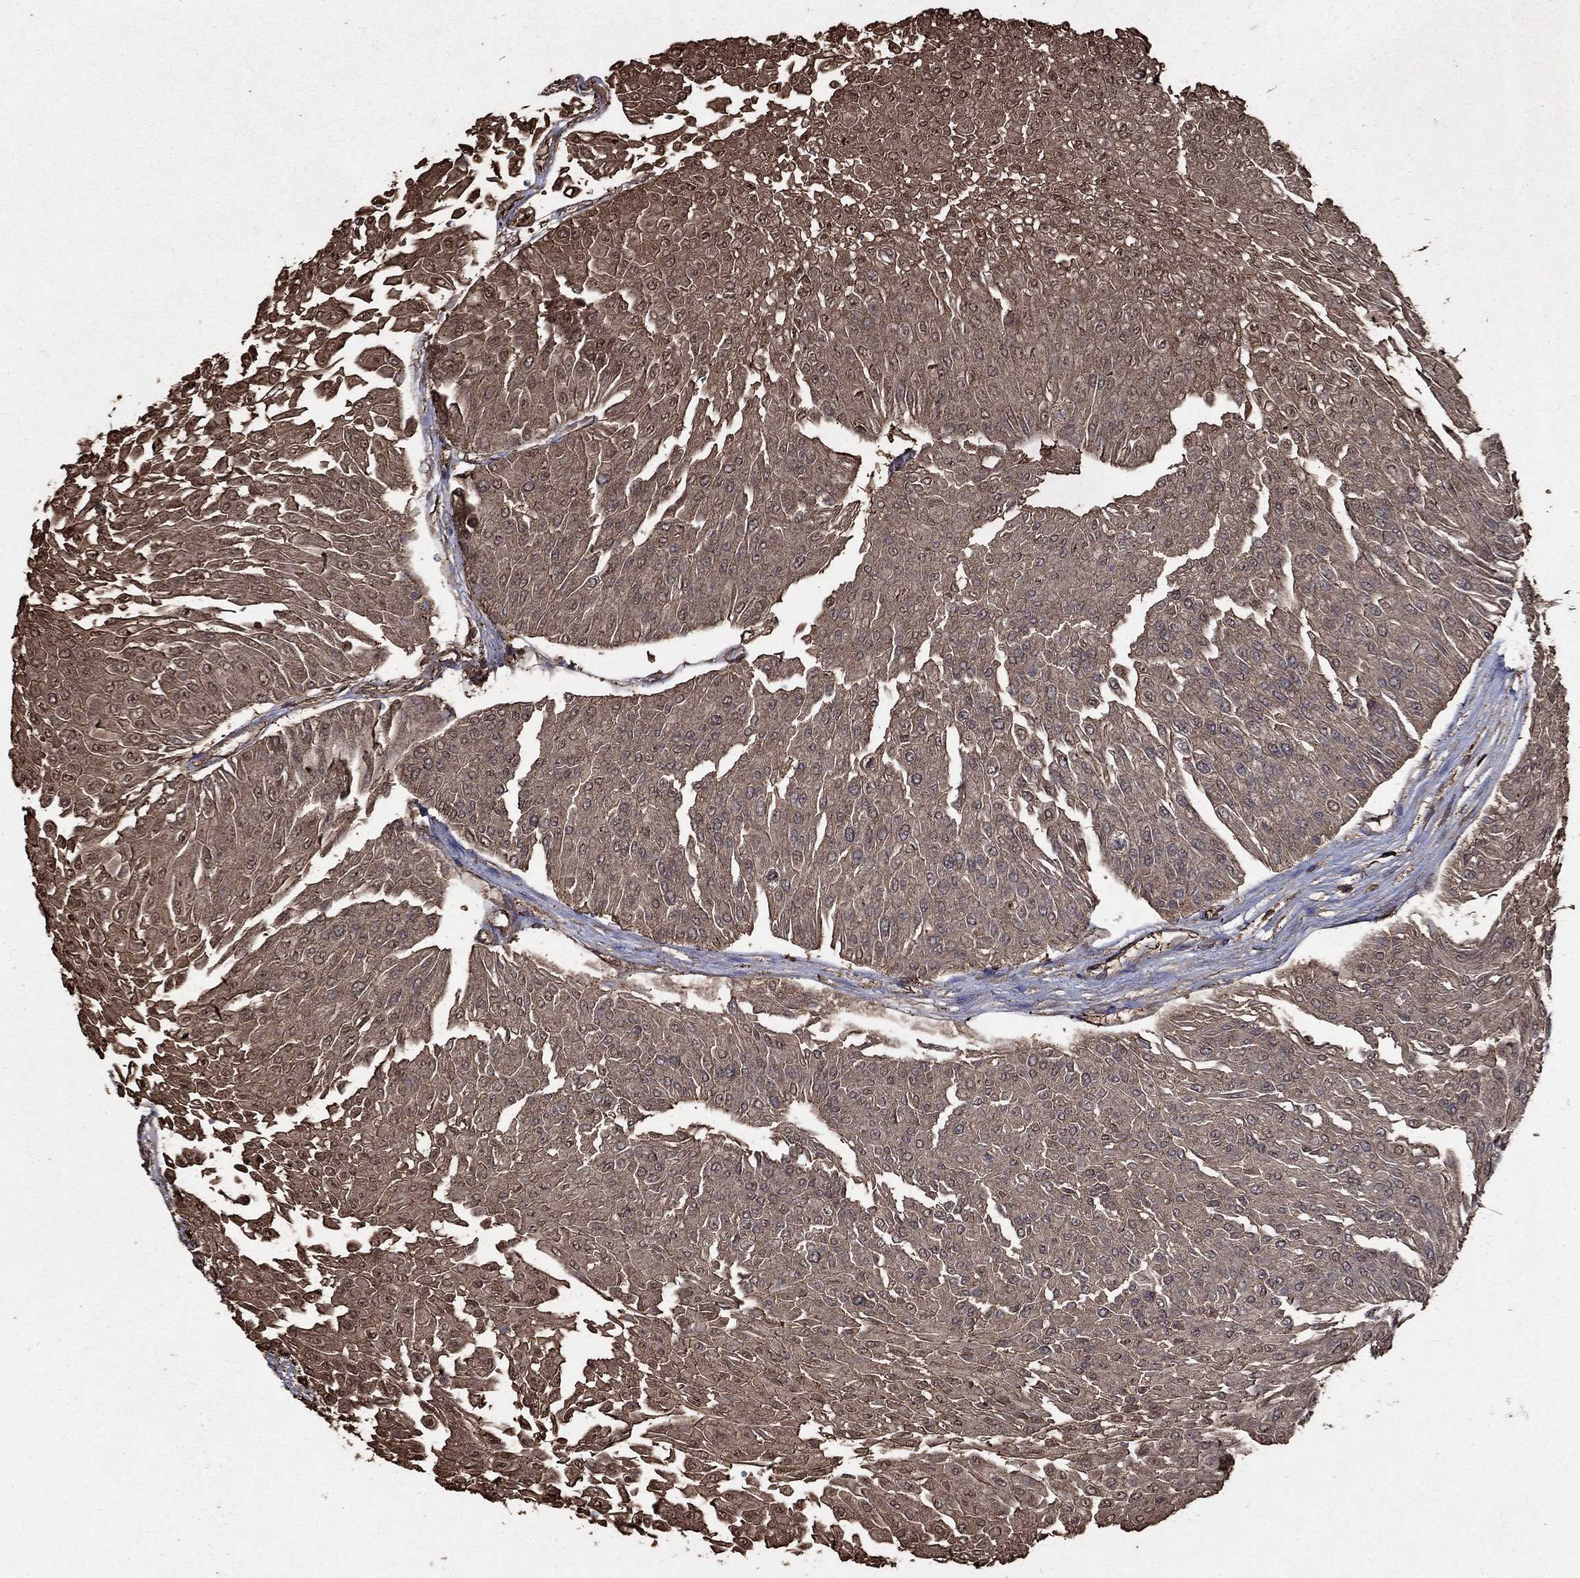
{"staining": {"intensity": "moderate", "quantity": "25%-75%", "location": "cytoplasmic/membranous"}, "tissue": "urothelial cancer", "cell_type": "Tumor cells", "image_type": "cancer", "snomed": [{"axis": "morphology", "description": "Urothelial carcinoma, Low grade"}, {"axis": "topography", "description": "Urinary bladder"}], "caption": "The micrograph demonstrates immunohistochemical staining of low-grade urothelial carcinoma. There is moderate cytoplasmic/membranous staining is appreciated in about 25%-75% of tumor cells. Nuclei are stained in blue.", "gene": "GAPDH", "patient": {"sex": "male", "age": 67}}